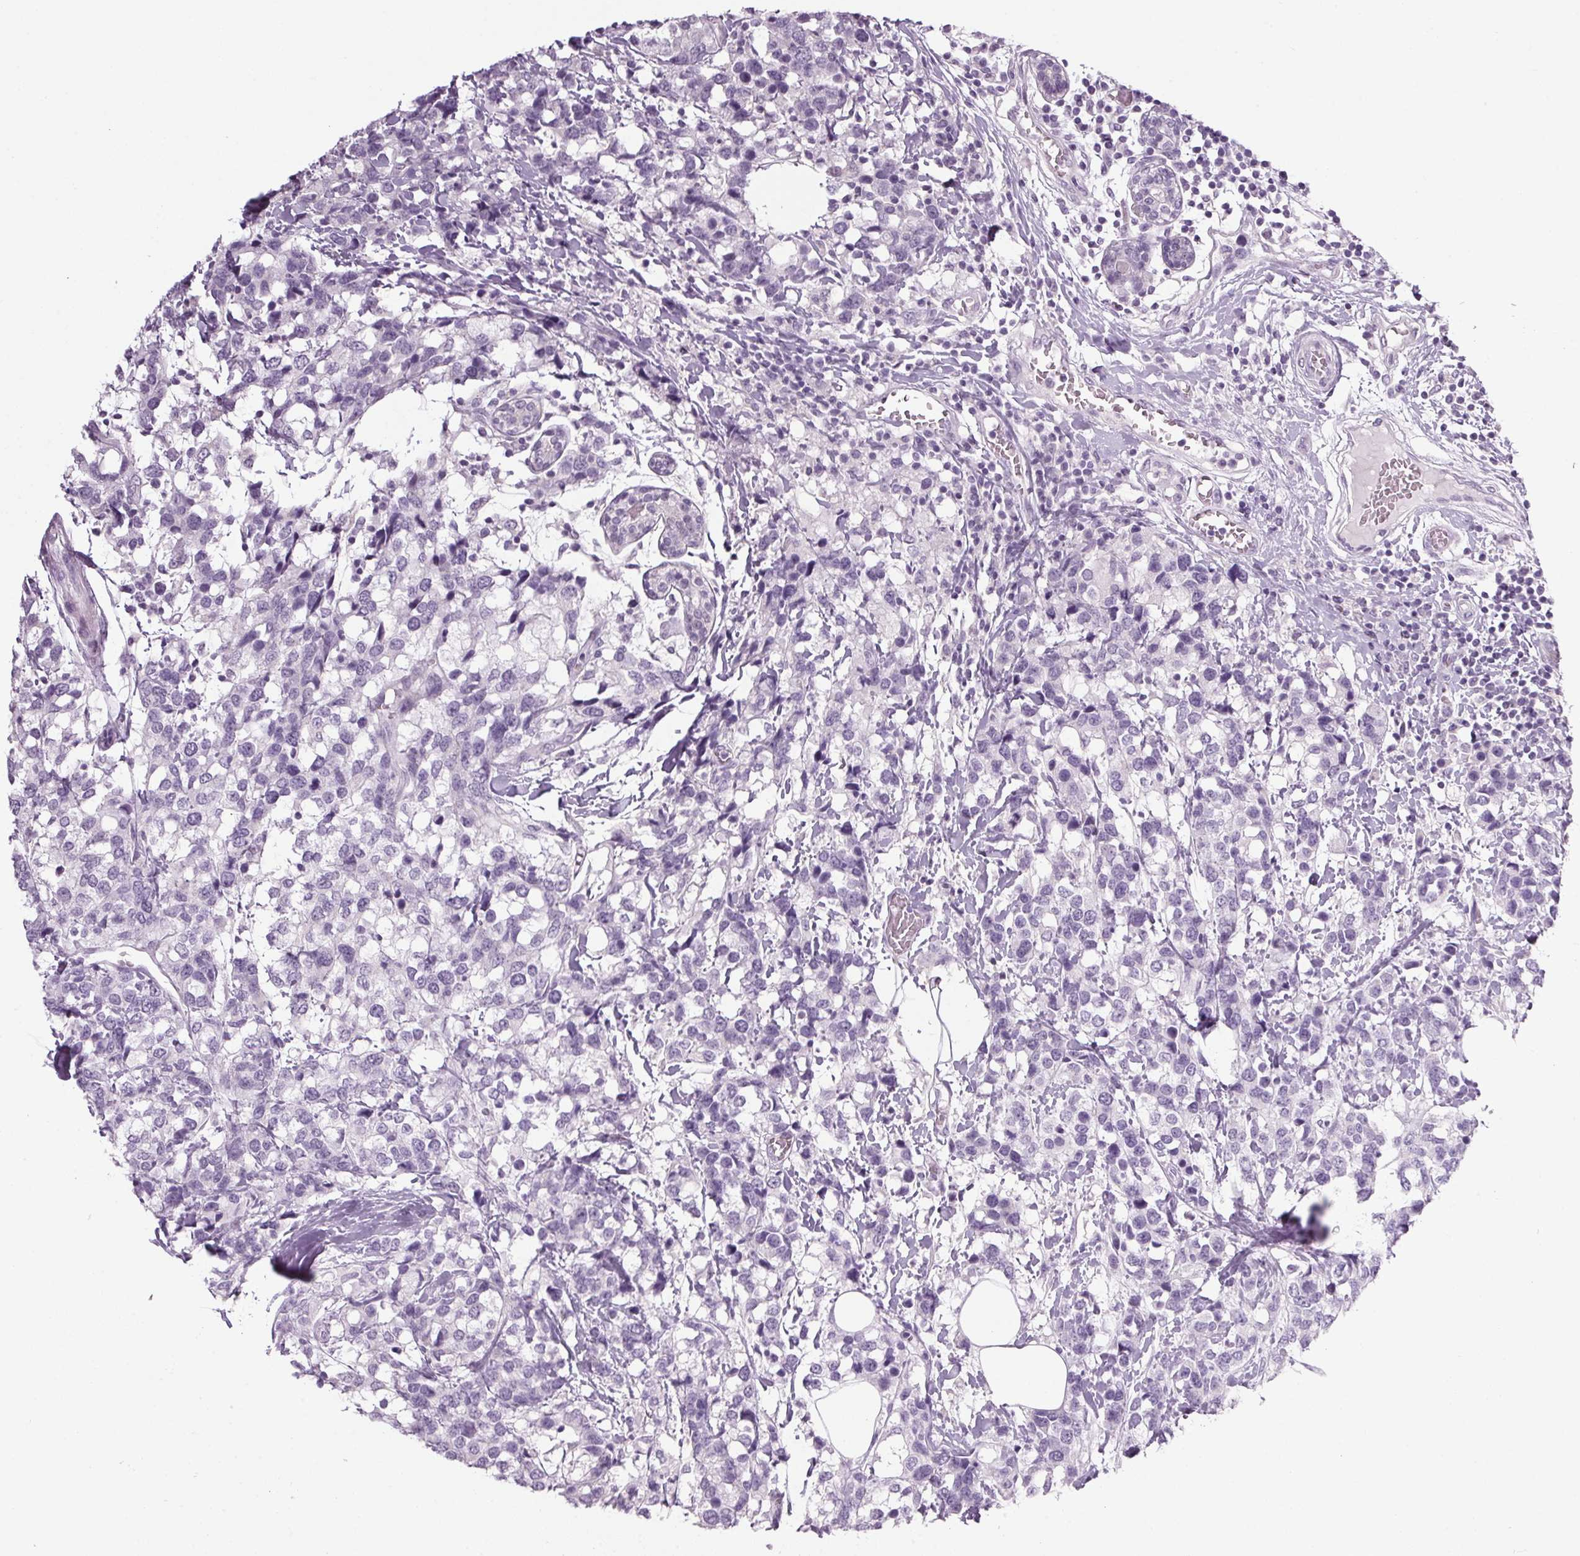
{"staining": {"intensity": "negative", "quantity": "none", "location": "none"}, "tissue": "breast cancer", "cell_type": "Tumor cells", "image_type": "cancer", "snomed": [{"axis": "morphology", "description": "Lobular carcinoma"}, {"axis": "topography", "description": "Breast"}], "caption": "DAB (3,3'-diaminobenzidine) immunohistochemical staining of breast cancer exhibits no significant expression in tumor cells.", "gene": "PPP1R1A", "patient": {"sex": "female", "age": 59}}